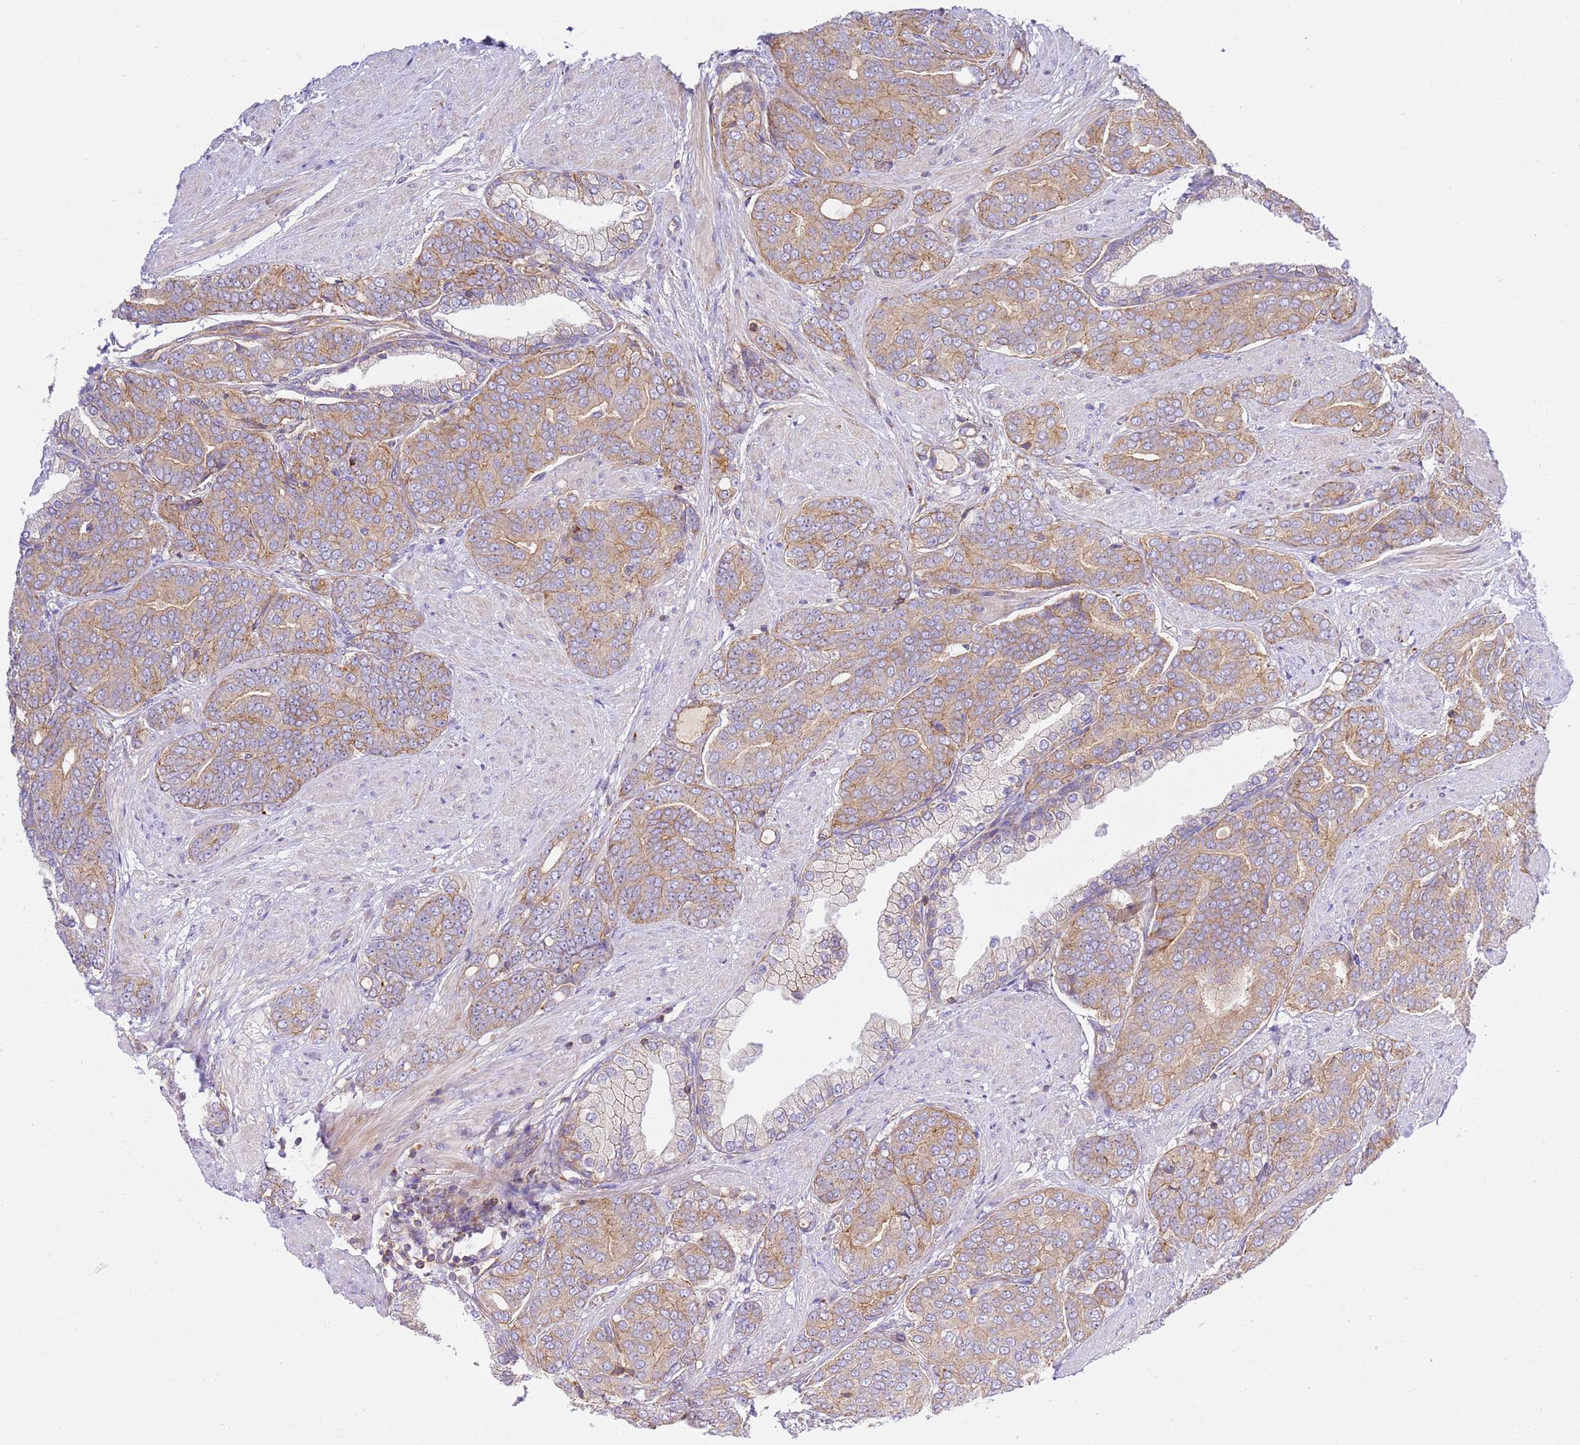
{"staining": {"intensity": "moderate", "quantity": "<25%", "location": "cytoplasmic/membranous"}, "tissue": "prostate cancer", "cell_type": "Tumor cells", "image_type": "cancer", "snomed": [{"axis": "morphology", "description": "Adenocarcinoma, High grade"}, {"axis": "topography", "description": "Prostate"}], "caption": "Protein staining by immunohistochemistry (IHC) reveals moderate cytoplasmic/membranous positivity in approximately <25% of tumor cells in prostate adenocarcinoma (high-grade).", "gene": "EFCAB8", "patient": {"sex": "male", "age": 67}}